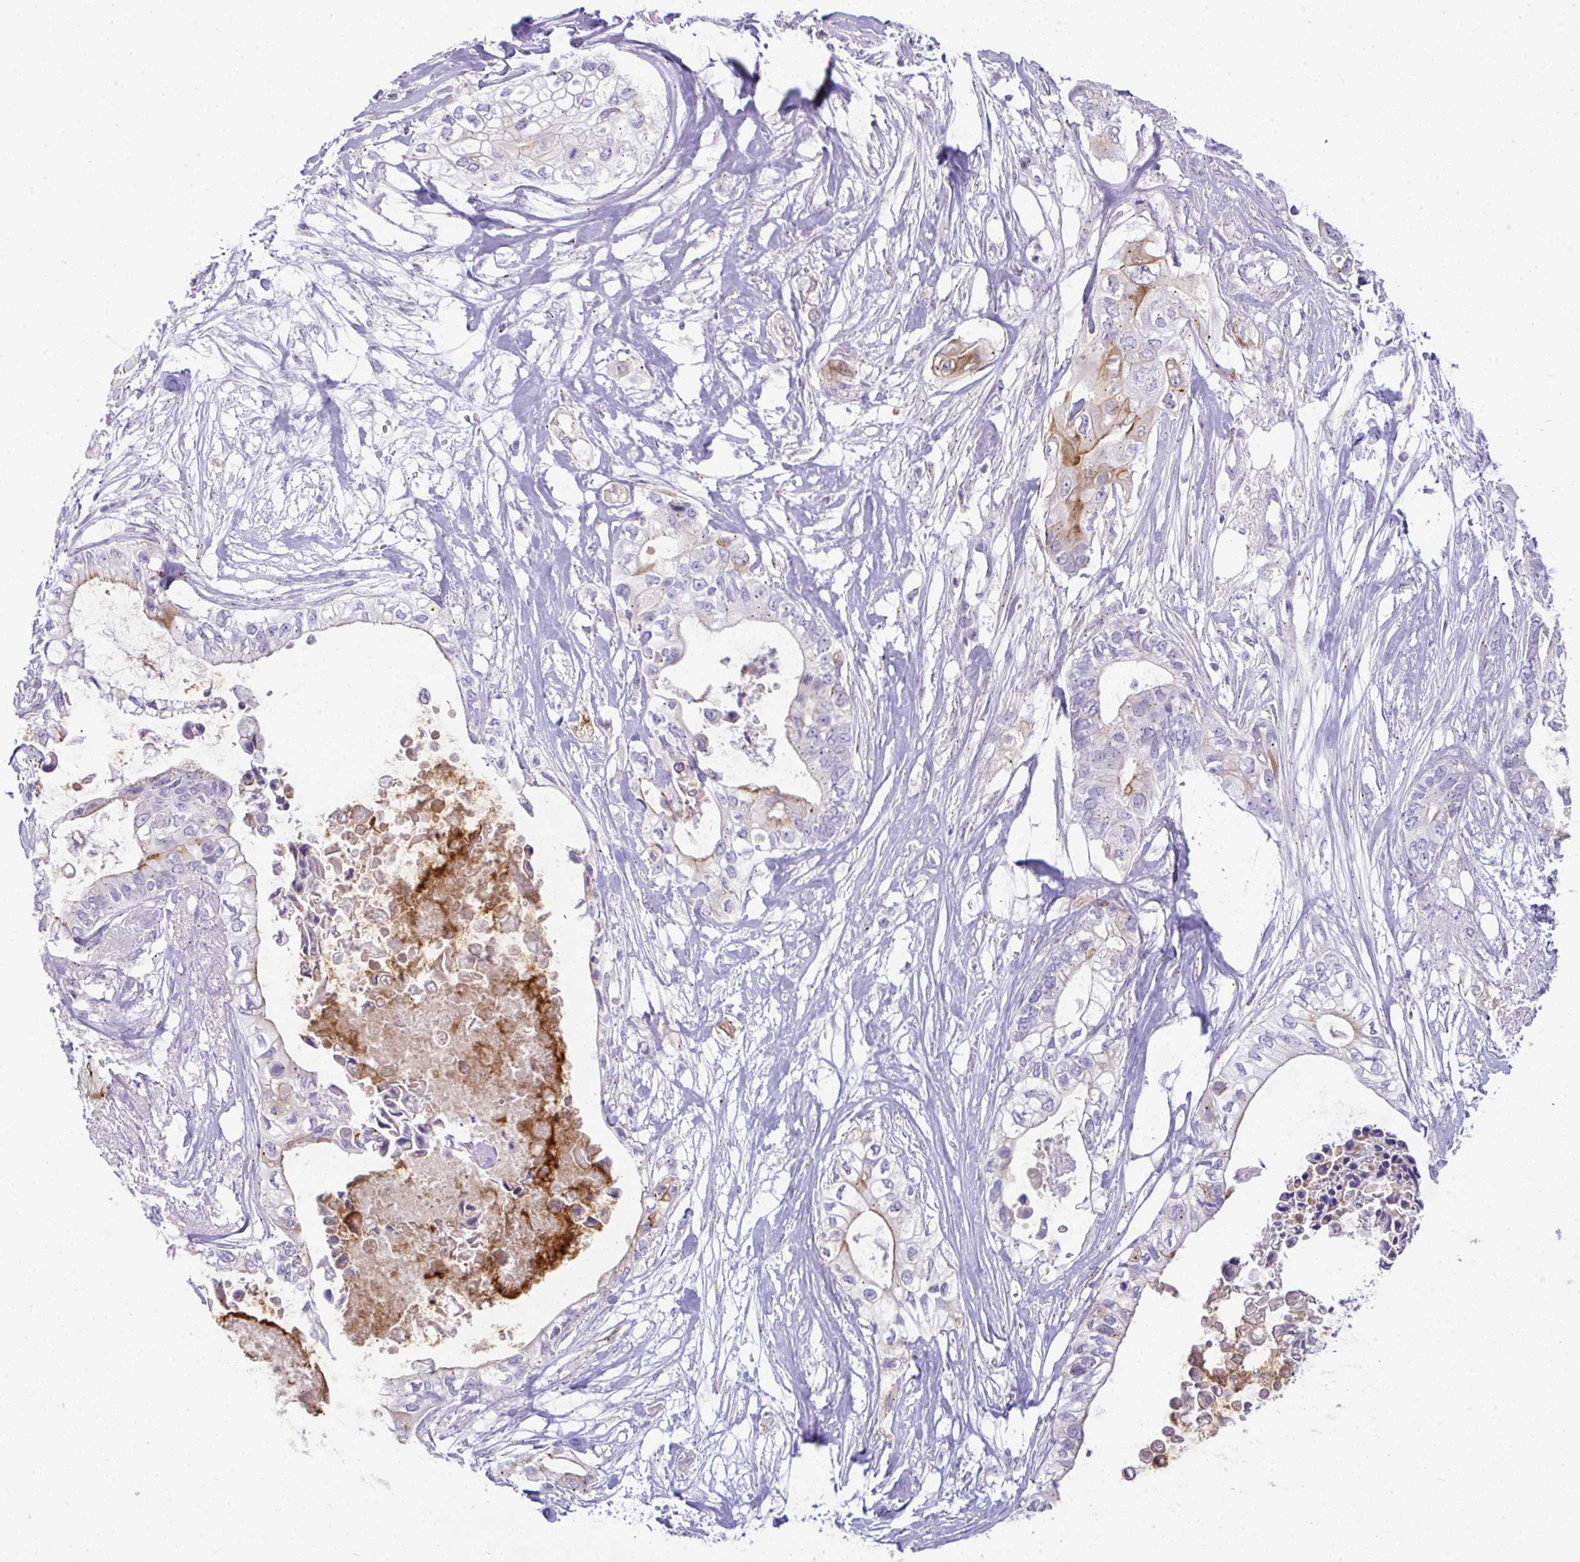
{"staining": {"intensity": "moderate", "quantity": "<25%", "location": "cytoplasmic/membranous"}, "tissue": "pancreatic cancer", "cell_type": "Tumor cells", "image_type": "cancer", "snomed": [{"axis": "morphology", "description": "Adenocarcinoma, NOS"}, {"axis": "topography", "description": "Pancreas"}], "caption": "Brown immunohistochemical staining in human pancreatic adenocarcinoma exhibits moderate cytoplasmic/membranous staining in approximately <25% of tumor cells. (DAB (3,3'-diaminobenzidine) IHC, brown staining for protein, blue staining for nuclei).", "gene": "FAM177A1", "patient": {"sex": "female", "age": 63}}